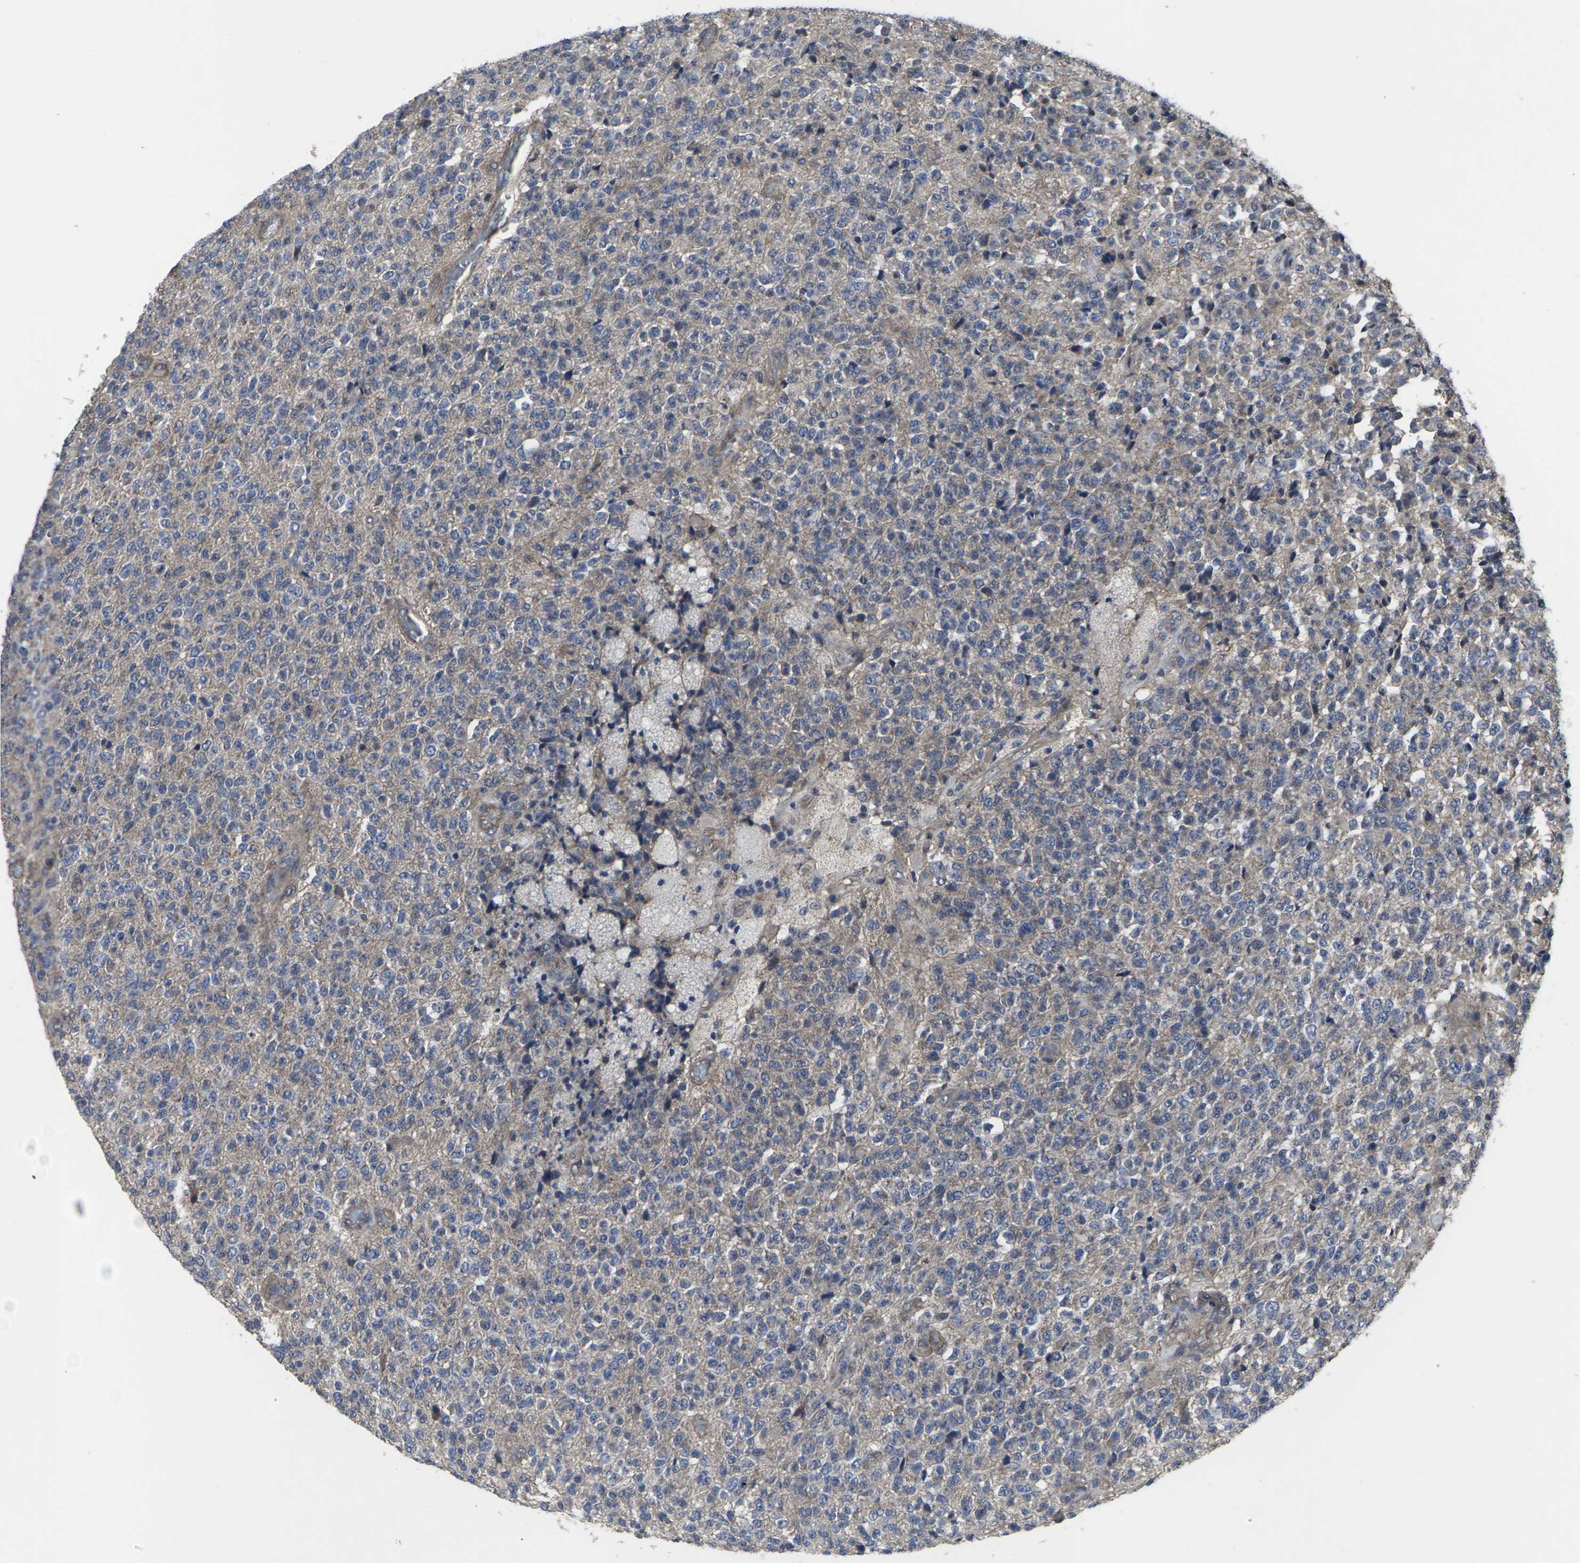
{"staining": {"intensity": "moderate", "quantity": "25%-75%", "location": "cytoplasmic/membranous"}, "tissue": "glioma", "cell_type": "Tumor cells", "image_type": "cancer", "snomed": [{"axis": "morphology", "description": "Glioma, malignant, High grade"}, {"axis": "topography", "description": "pancreas cauda"}], "caption": "Immunohistochemistry (IHC) image of neoplastic tissue: human malignant high-grade glioma stained using immunohistochemistry displays medium levels of moderate protein expression localized specifically in the cytoplasmic/membranous of tumor cells, appearing as a cytoplasmic/membranous brown color.", "gene": "MAPKAPK2", "patient": {"sex": "male", "age": 60}}